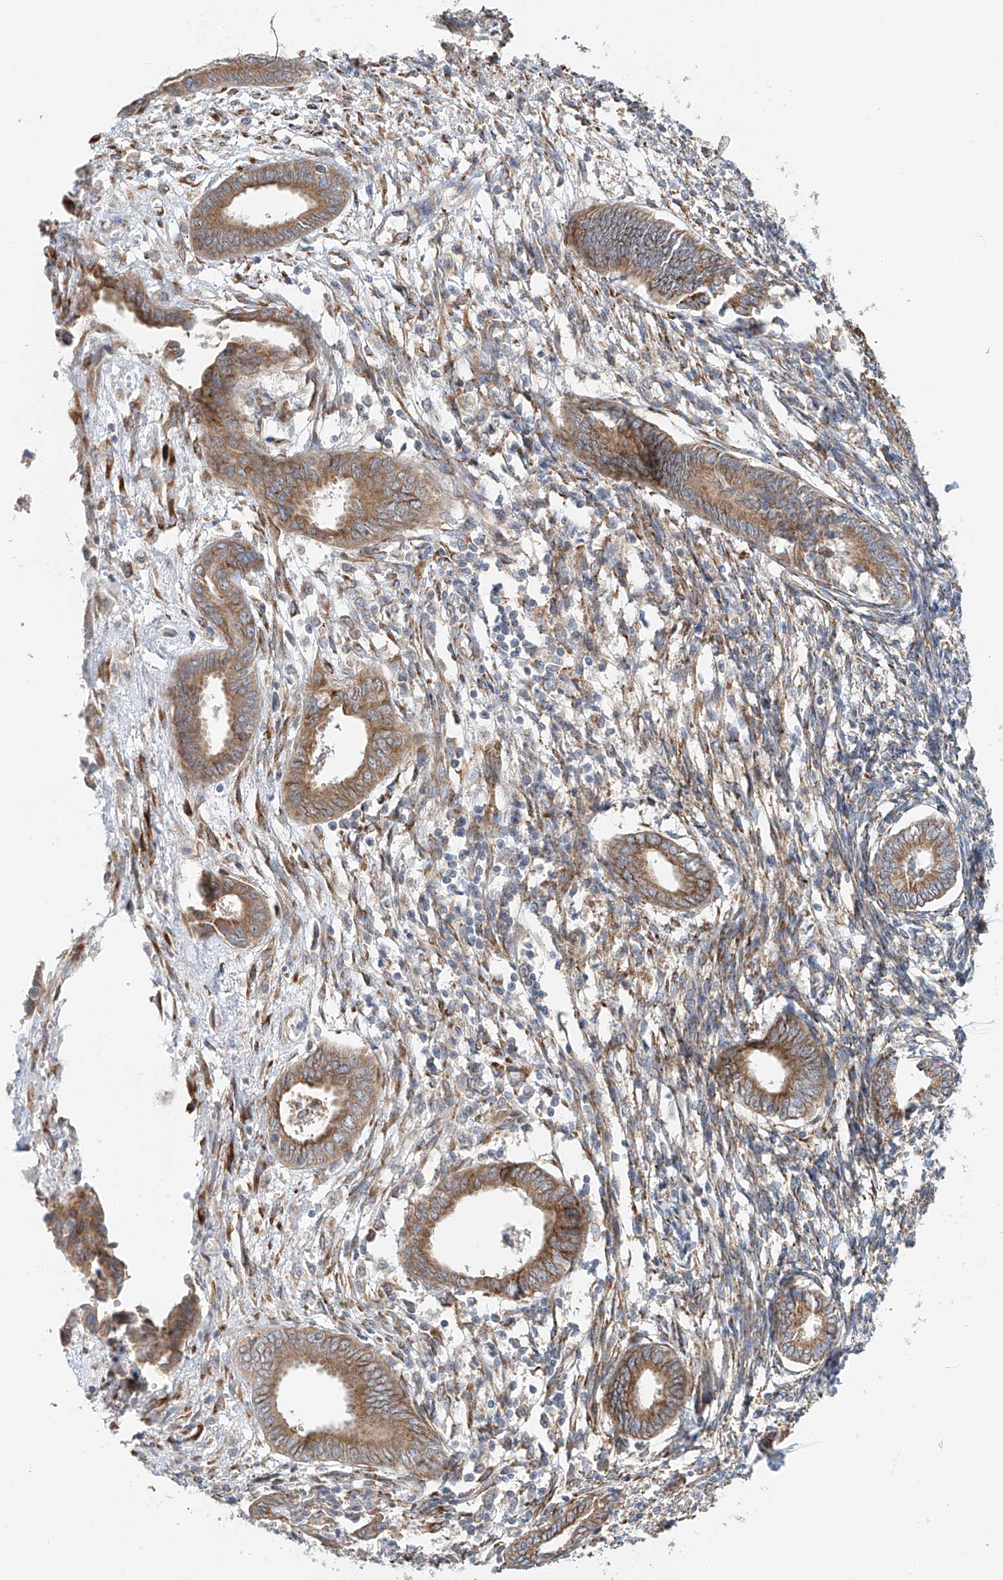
{"staining": {"intensity": "strong", "quantity": "25%-75%", "location": "cytoplasmic/membranous"}, "tissue": "endometrium", "cell_type": "Cells in endometrial stroma", "image_type": "normal", "snomed": [{"axis": "morphology", "description": "Normal tissue, NOS"}, {"axis": "topography", "description": "Endometrium"}], "caption": "Human endometrium stained with a brown dye exhibits strong cytoplasmic/membranous positive positivity in approximately 25%-75% of cells in endometrial stroma.", "gene": "SNAP29", "patient": {"sex": "female", "age": 56}}